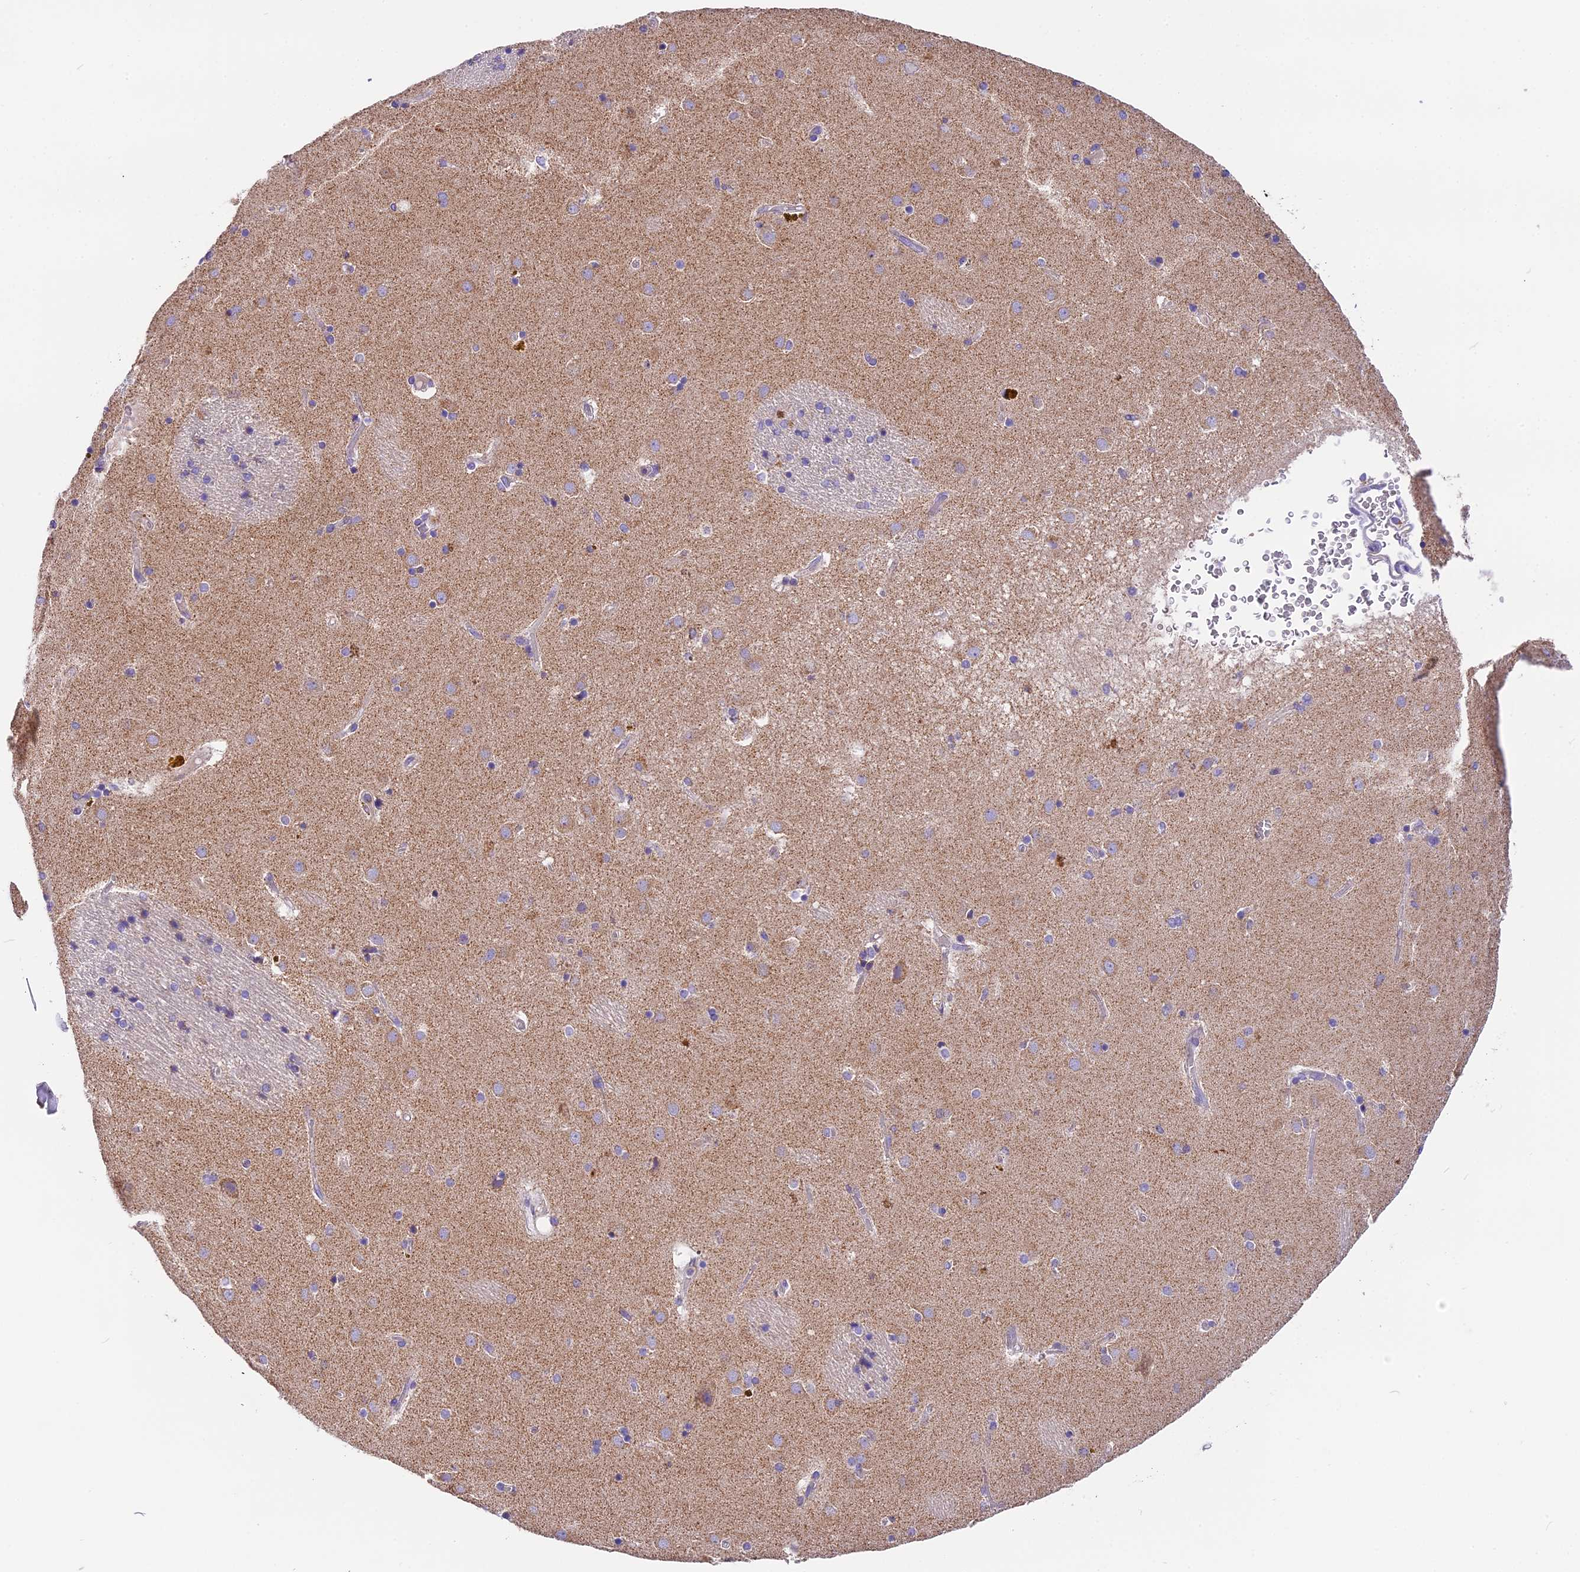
{"staining": {"intensity": "weak", "quantity": "<25%", "location": "cytoplasmic/membranous"}, "tissue": "caudate", "cell_type": "Glial cells", "image_type": "normal", "snomed": [{"axis": "morphology", "description": "Normal tissue, NOS"}, {"axis": "topography", "description": "Lateral ventricle wall"}], "caption": "Immunohistochemistry image of benign caudate: human caudate stained with DAB exhibits no significant protein expression in glial cells.", "gene": "MGME1", "patient": {"sex": "male", "age": 70}}